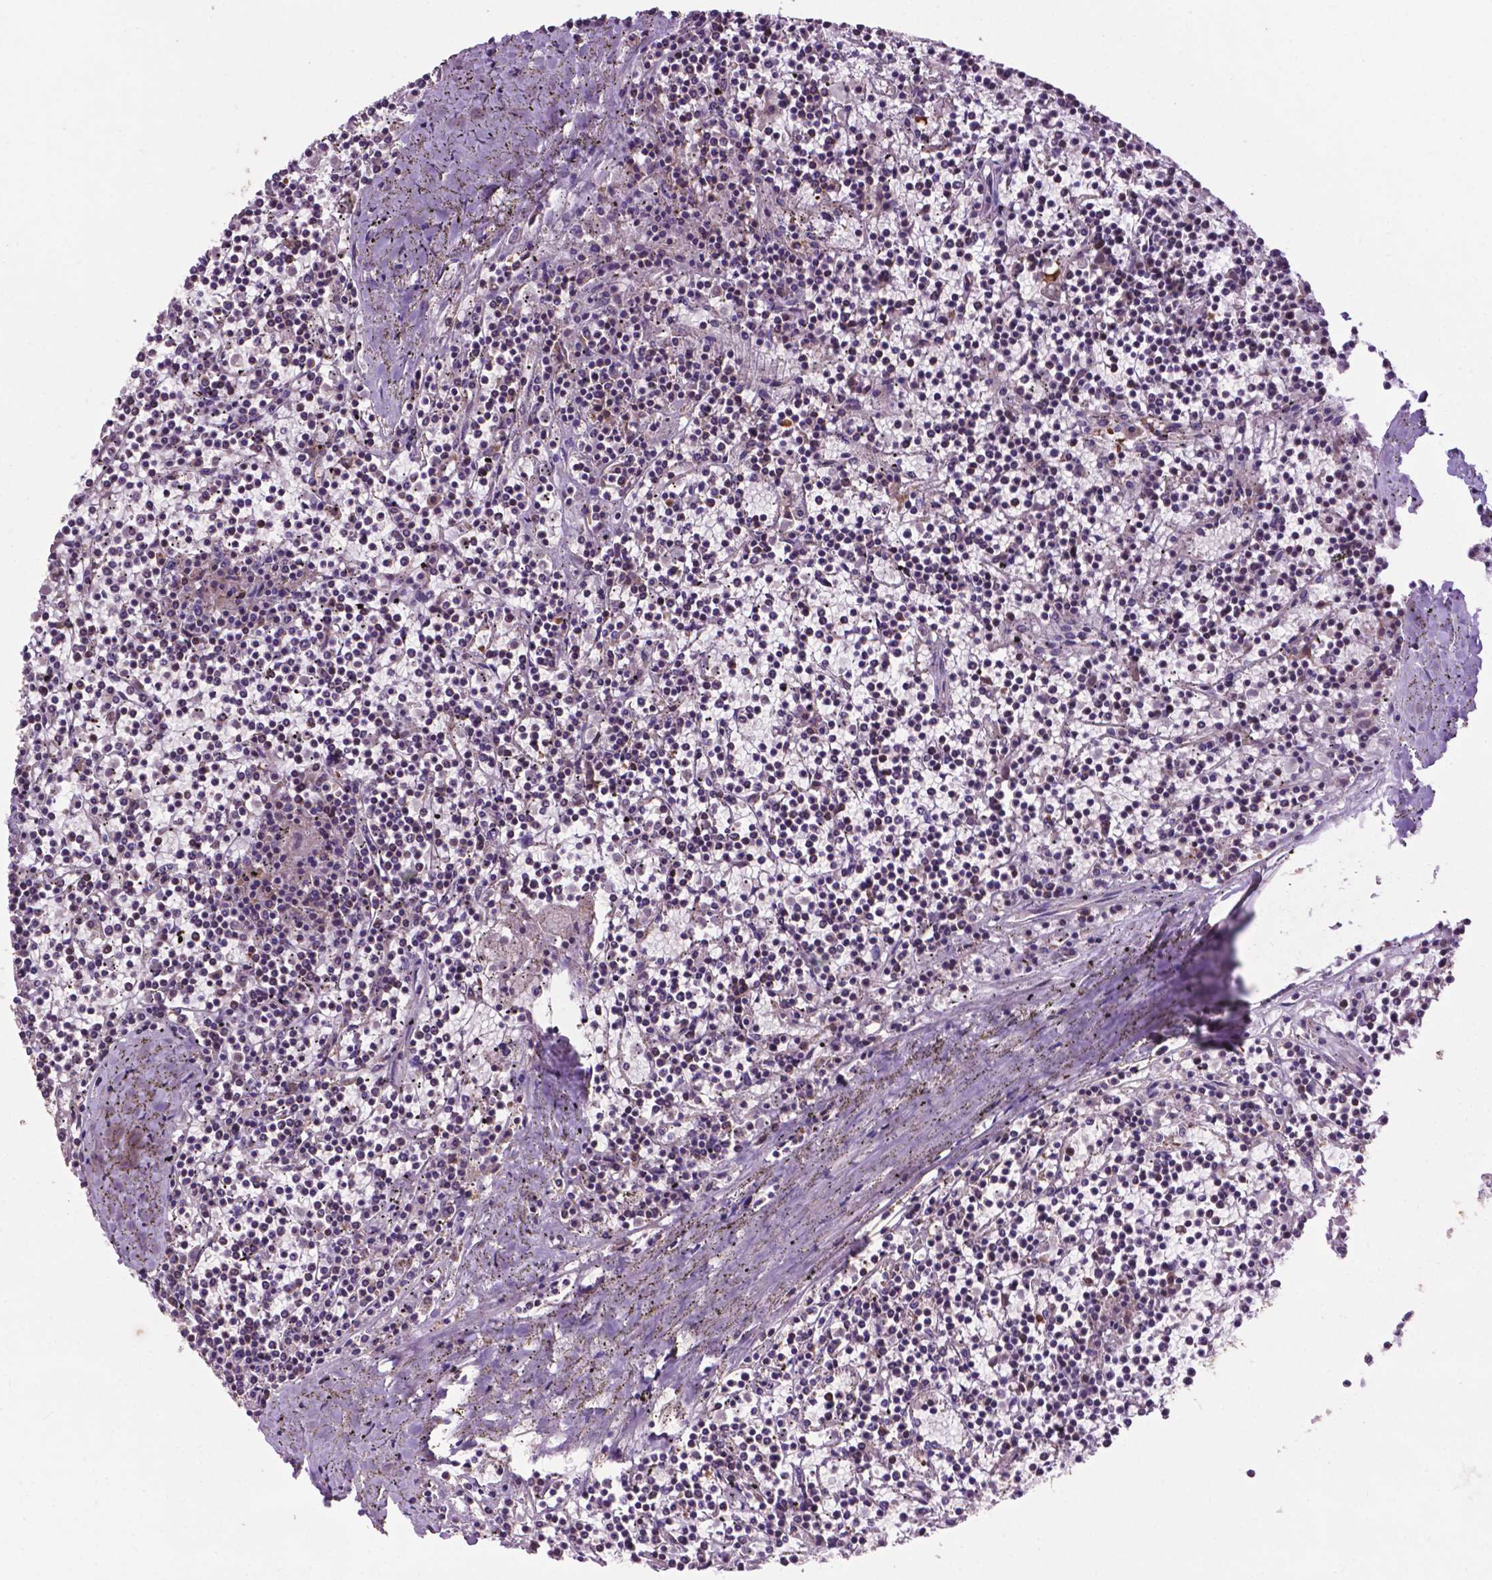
{"staining": {"intensity": "negative", "quantity": "none", "location": "none"}, "tissue": "lymphoma", "cell_type": "Tumor cells", "image_type": "cancer", "snomed": [{"axis": "morphology", "description": "Malignant lymphoma, non-Hodgkin's type, Low grade"}, {"axis": "topography", "description": "Spleen"}], "caption": "DAB (3,3'-diaminobenzidine) immunohistochemical staining of human lymphoma shows no significant positivity in tumor cells.", "gene": "SPNS2", "patient": {"sex": "female", "age": 19}}